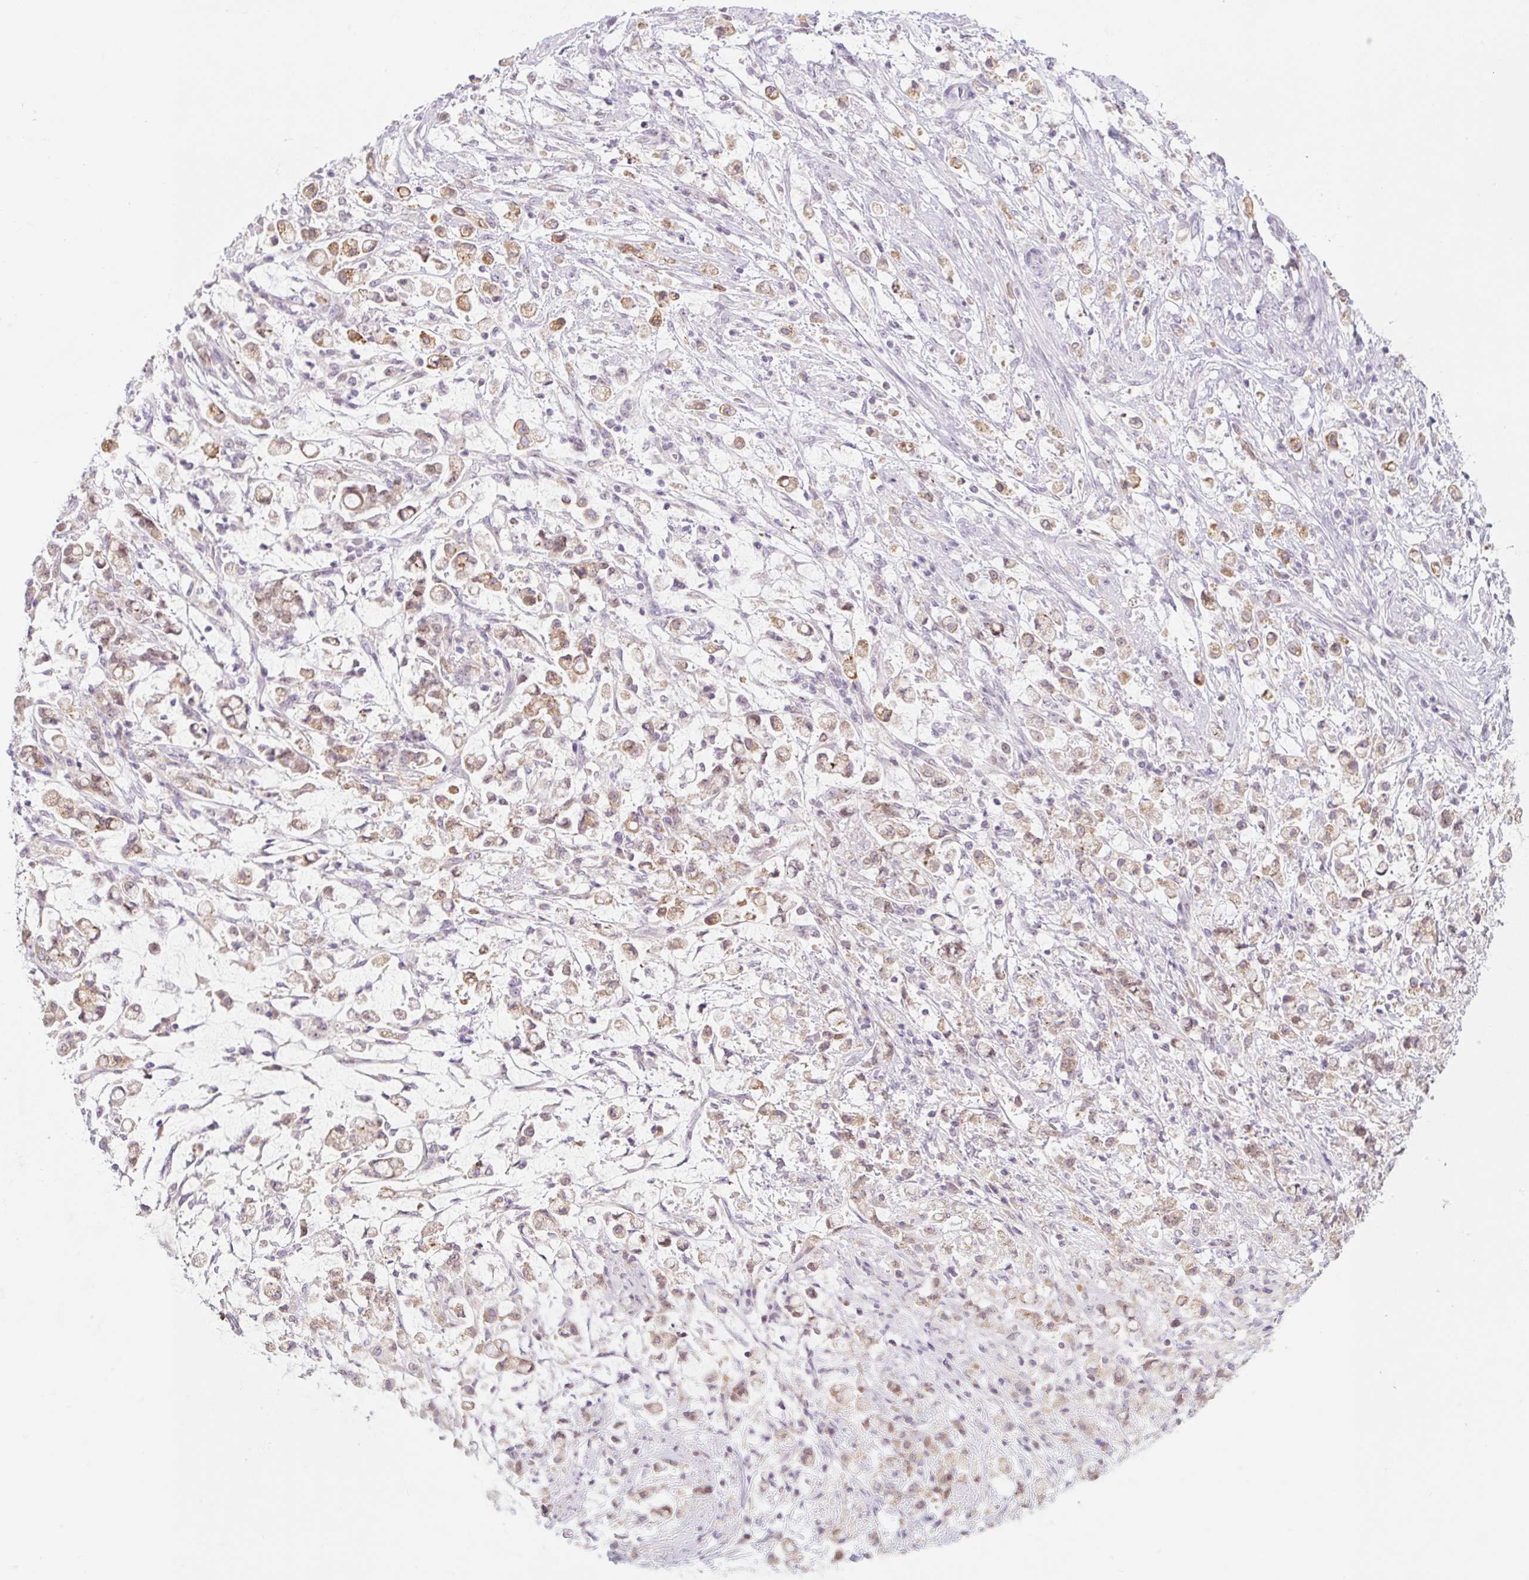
{"staining": {"intensity": "weak", "quantity": "25%-75%", "location": "cytoplasmic/membranous,nuclear"}, "tissue": "stomach cancer", "cell_type": "Tumor cells", "image_type": "cancer", "snomed": [{"axis": "morphology", "description": "Adenocarcinoma, NOS"}, {"axis": "topography", "description": "Stomach"}], "caption": "Adenocarcinoma (stomach) stained for a protein (brown) exhibits weak cytoplasmic/membranous and nuclear positive expression in about 25%-75% of tumor cells.", "gene": "MIA2", "patient": {"sex": "female", "age": 60}}